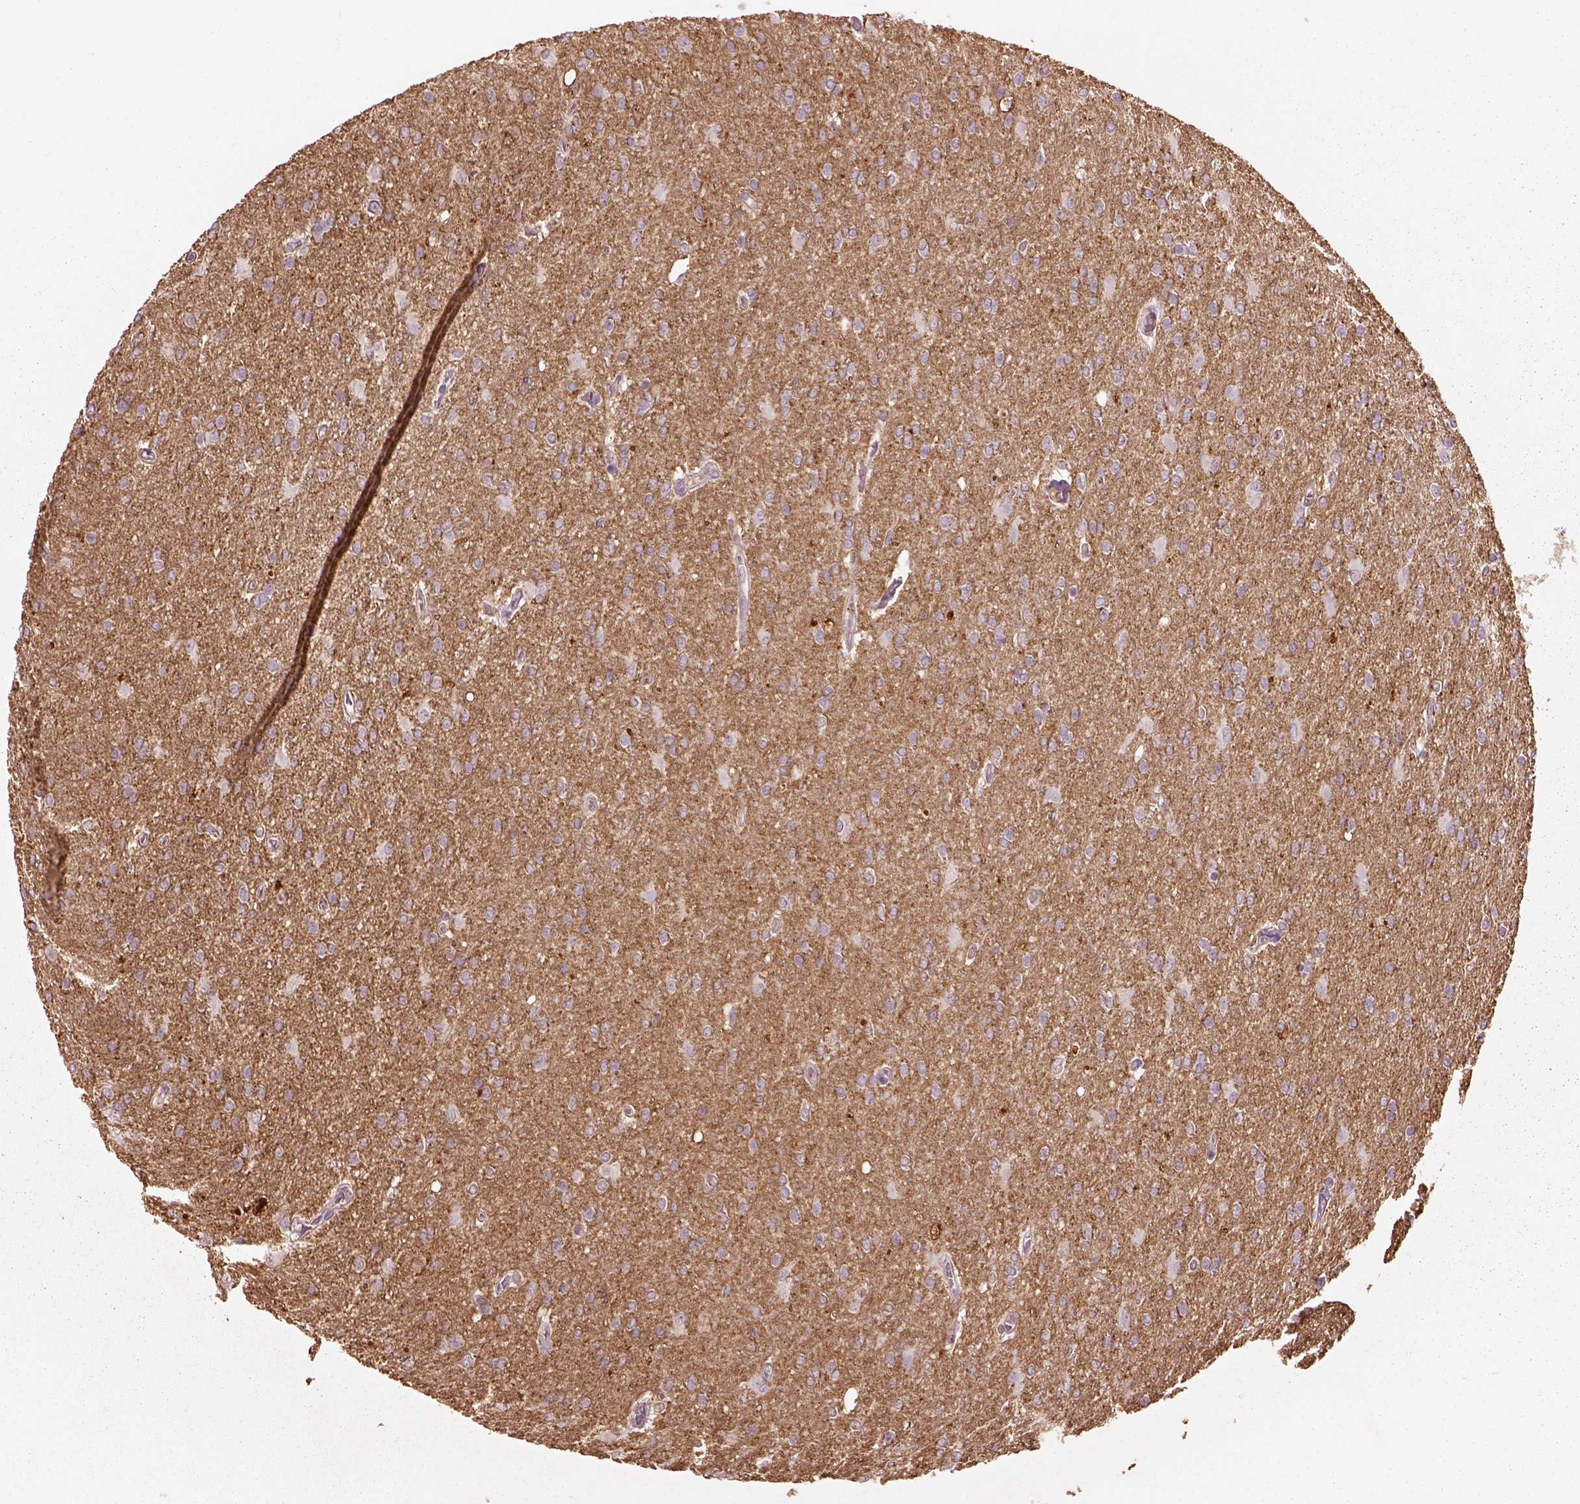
{"staining": {"intensity": "negative", "quantity": "none", "location": "none"}, "tissue": "glioma", "cell_type": "Tumor cells", "image_type": "cancer", "snomed": [{"axis": "morphology", "description": "Glioma, malignant, High grade"}, {"axis": "topography", "description": "Cerebral cortex"}], "caption": "An image of human glioma is negative for staining in tumor cells. Brightfield microscopy of immunohistochemistry stained with DAB (brown) and hematoxylin (blue), captured at high magnification.", "gene": "KCNIP3", "patient": {"sex": "male", "age": 70}}